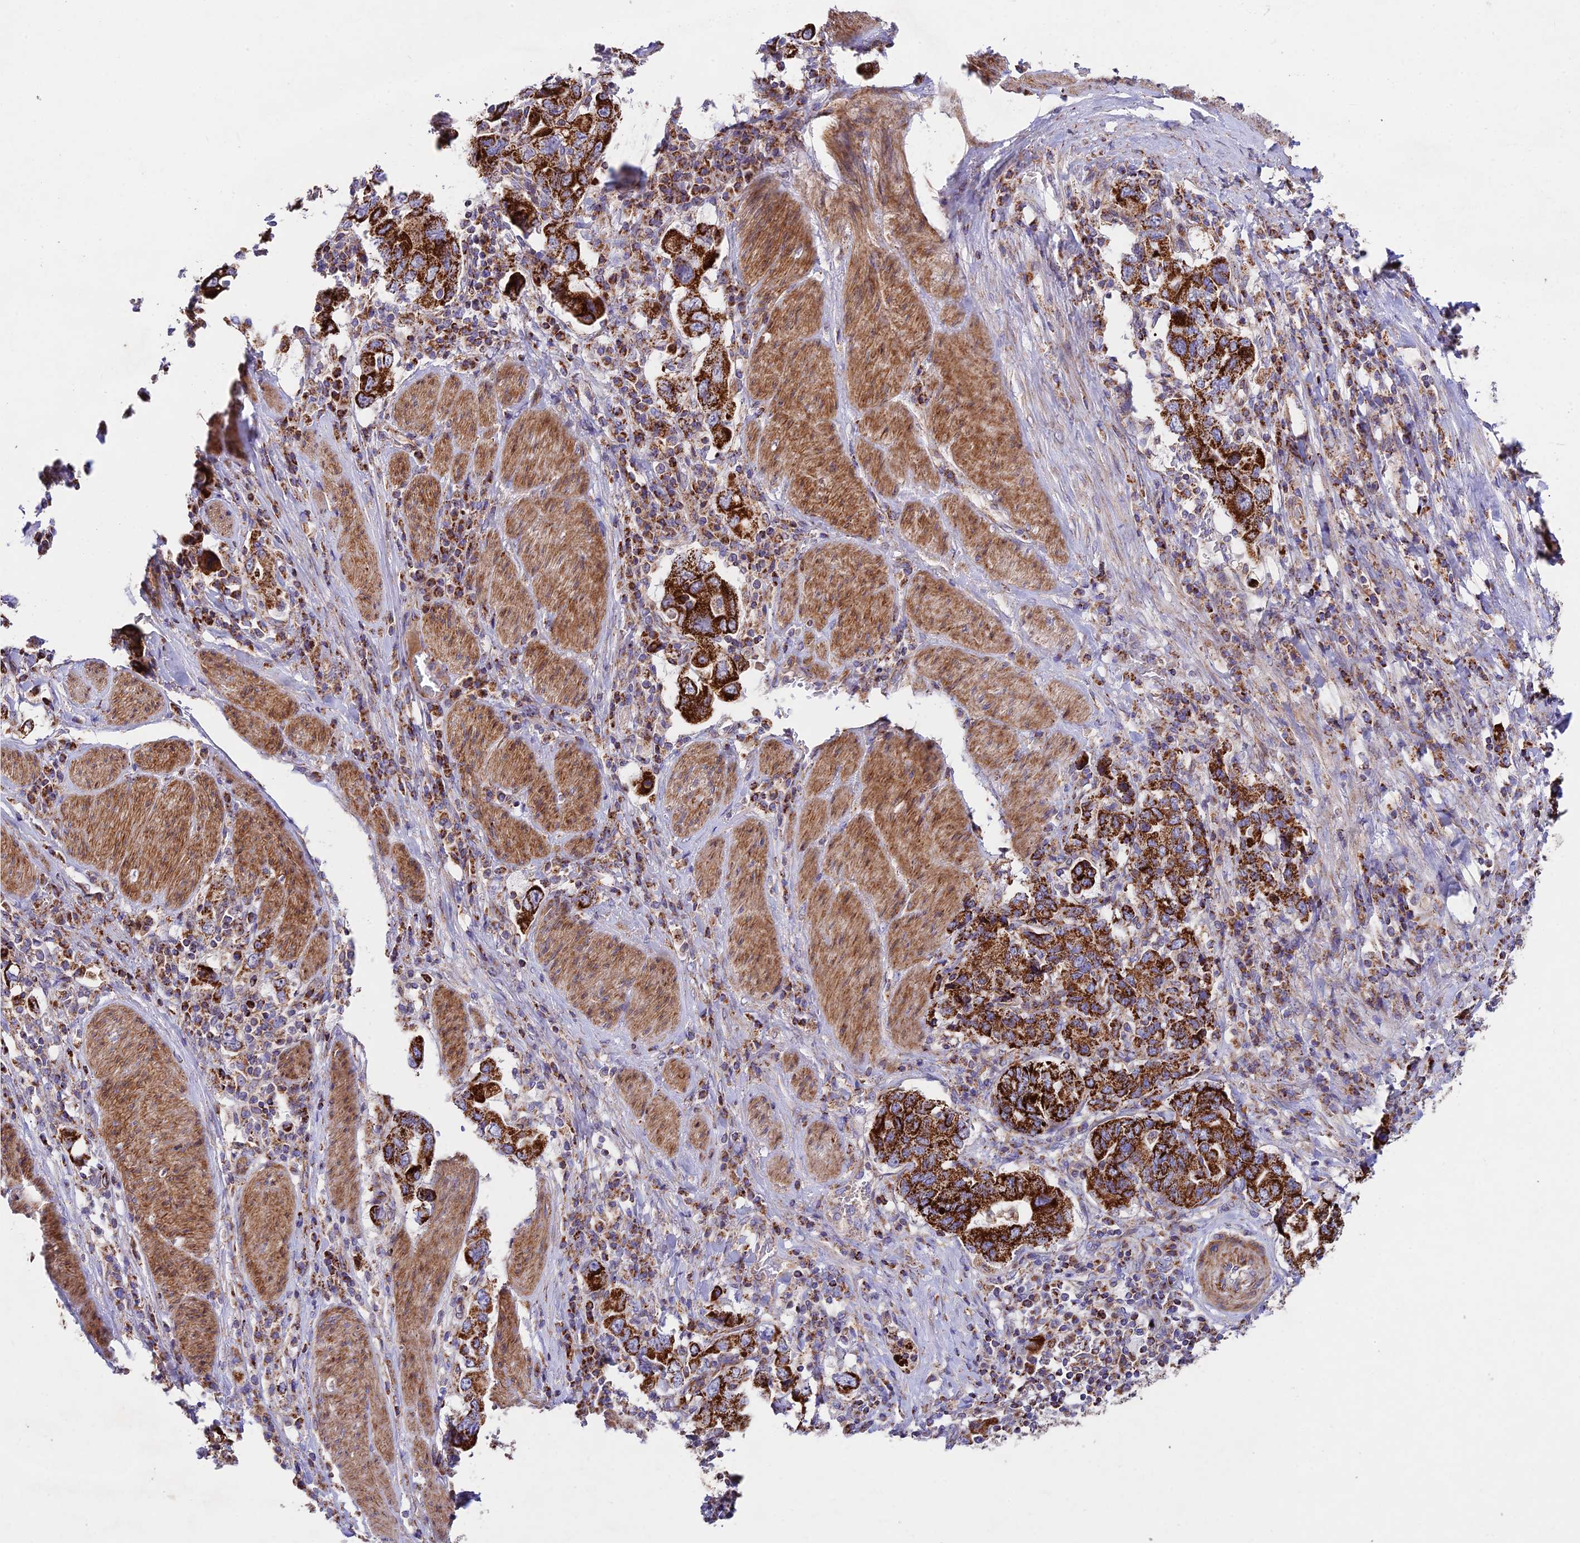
{"staining": {"intensity": "strong", "quantity": ">75%", "location": "cytoplasmic/membranous"}, "tissue": "stomach cancer", "cell_type": "Tumor cells", "image_type": "cancer", "snomed": [{"axis": "morphology", "description": "Adenocarcinoma, NOS"}, {"axis": "topography", "description": "Stomach, upper"}], "caption": "Immunohistochemical staining of stomach adenocarcinoma exhibits high levels of strong cytoplasmic/membranous positivity in approximately >75% of tumor cells.", "gene": "KHDC3L", "patient": {"sex": "male", "age": 62}}